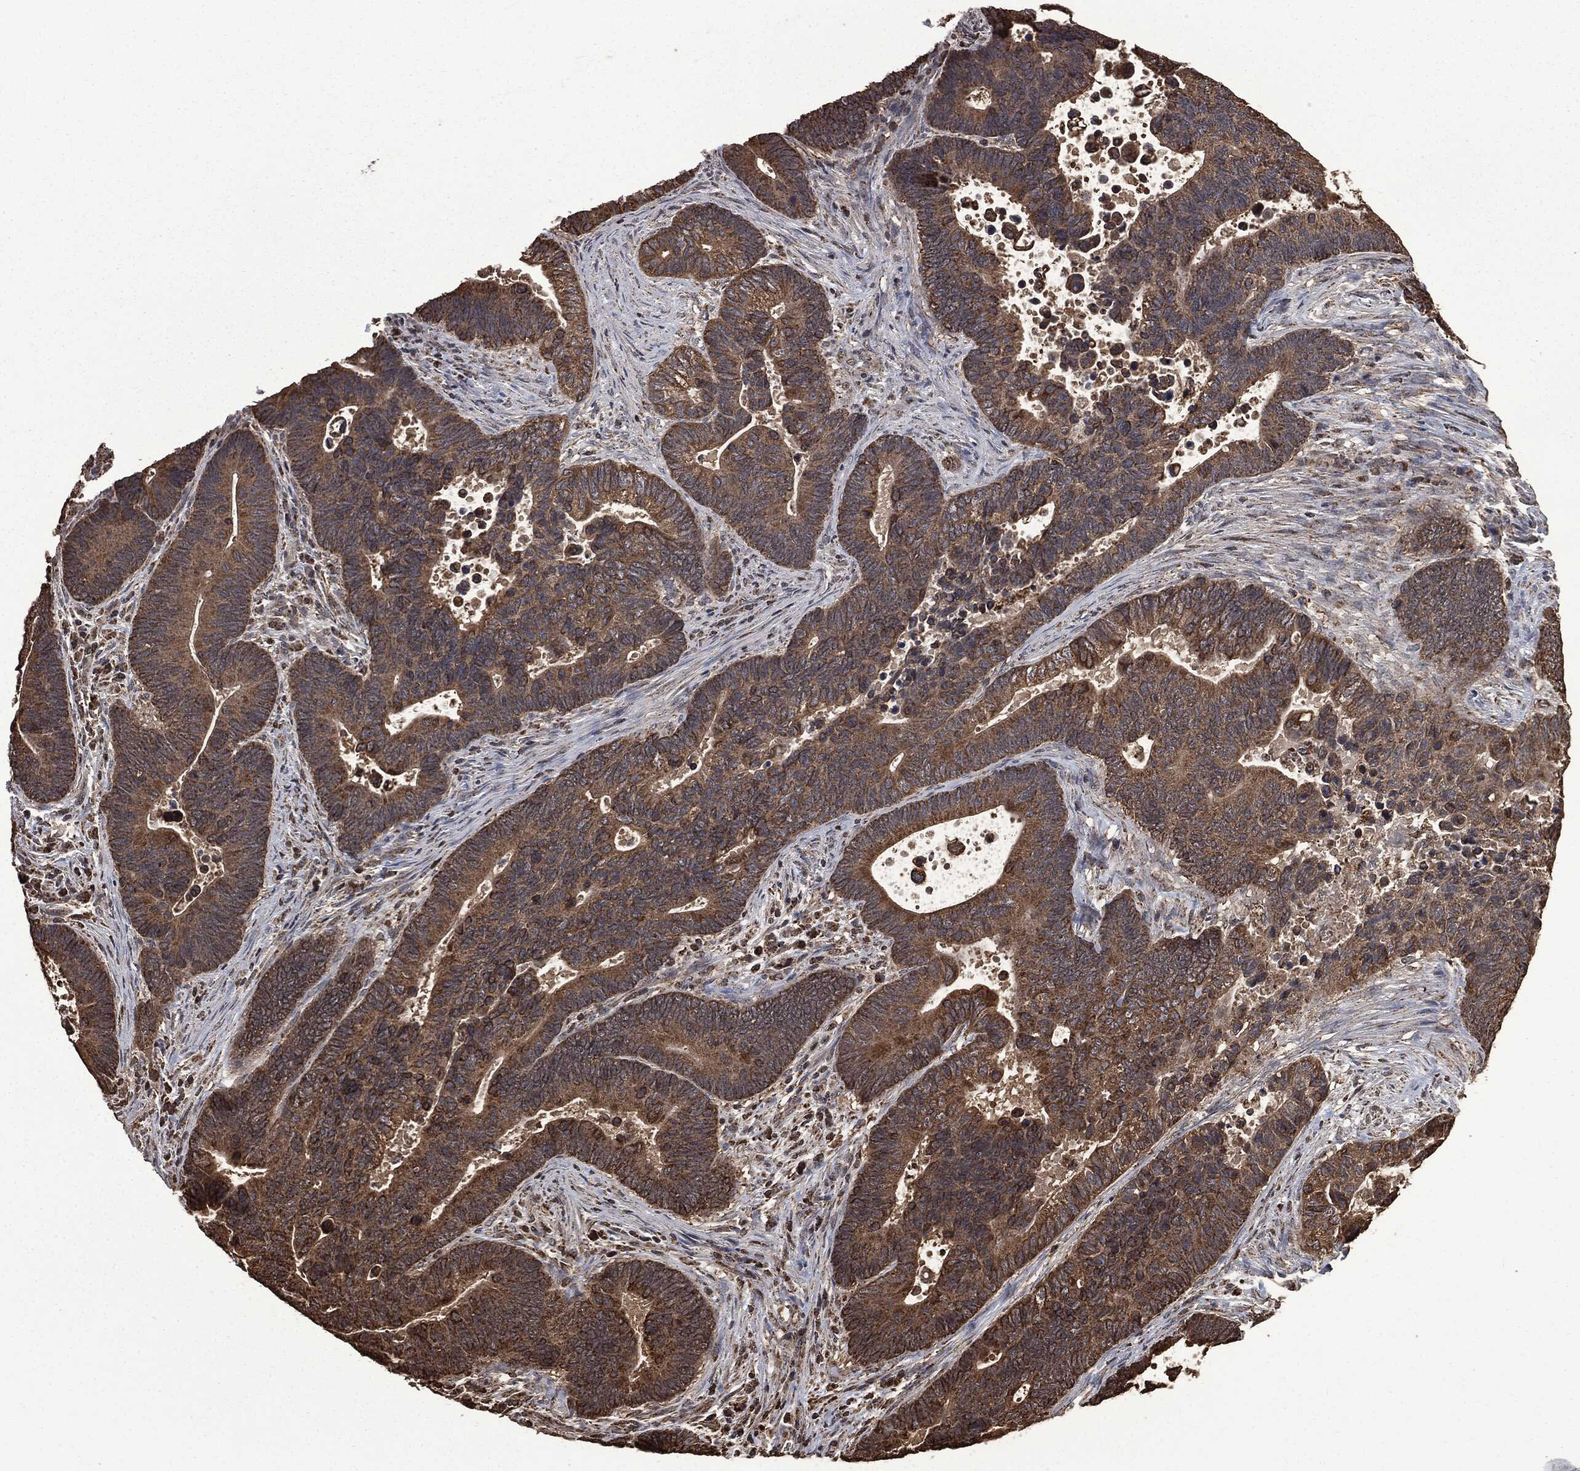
{"staining": {"intensity": "strong", "quantity": "25%-75%", "location": "cytoplasmic/membranous"}, "tissue": "colorectal cancer", "cell_type": "Tumor cells", "image_type": "cancer", "snomed": [{"axis": "morphology", "description": "Adenocarcinoma, NOS"}, {"axis": "topography", "description": "Colon"}], "caption": "Tumor cells demonstrate high levels of strong cytoplasmic/membranous staining in about 25%-75% of cells in human colorectal cancer.", "gene": "LIG3", "patient": {"sex": "male", "age": 75}}